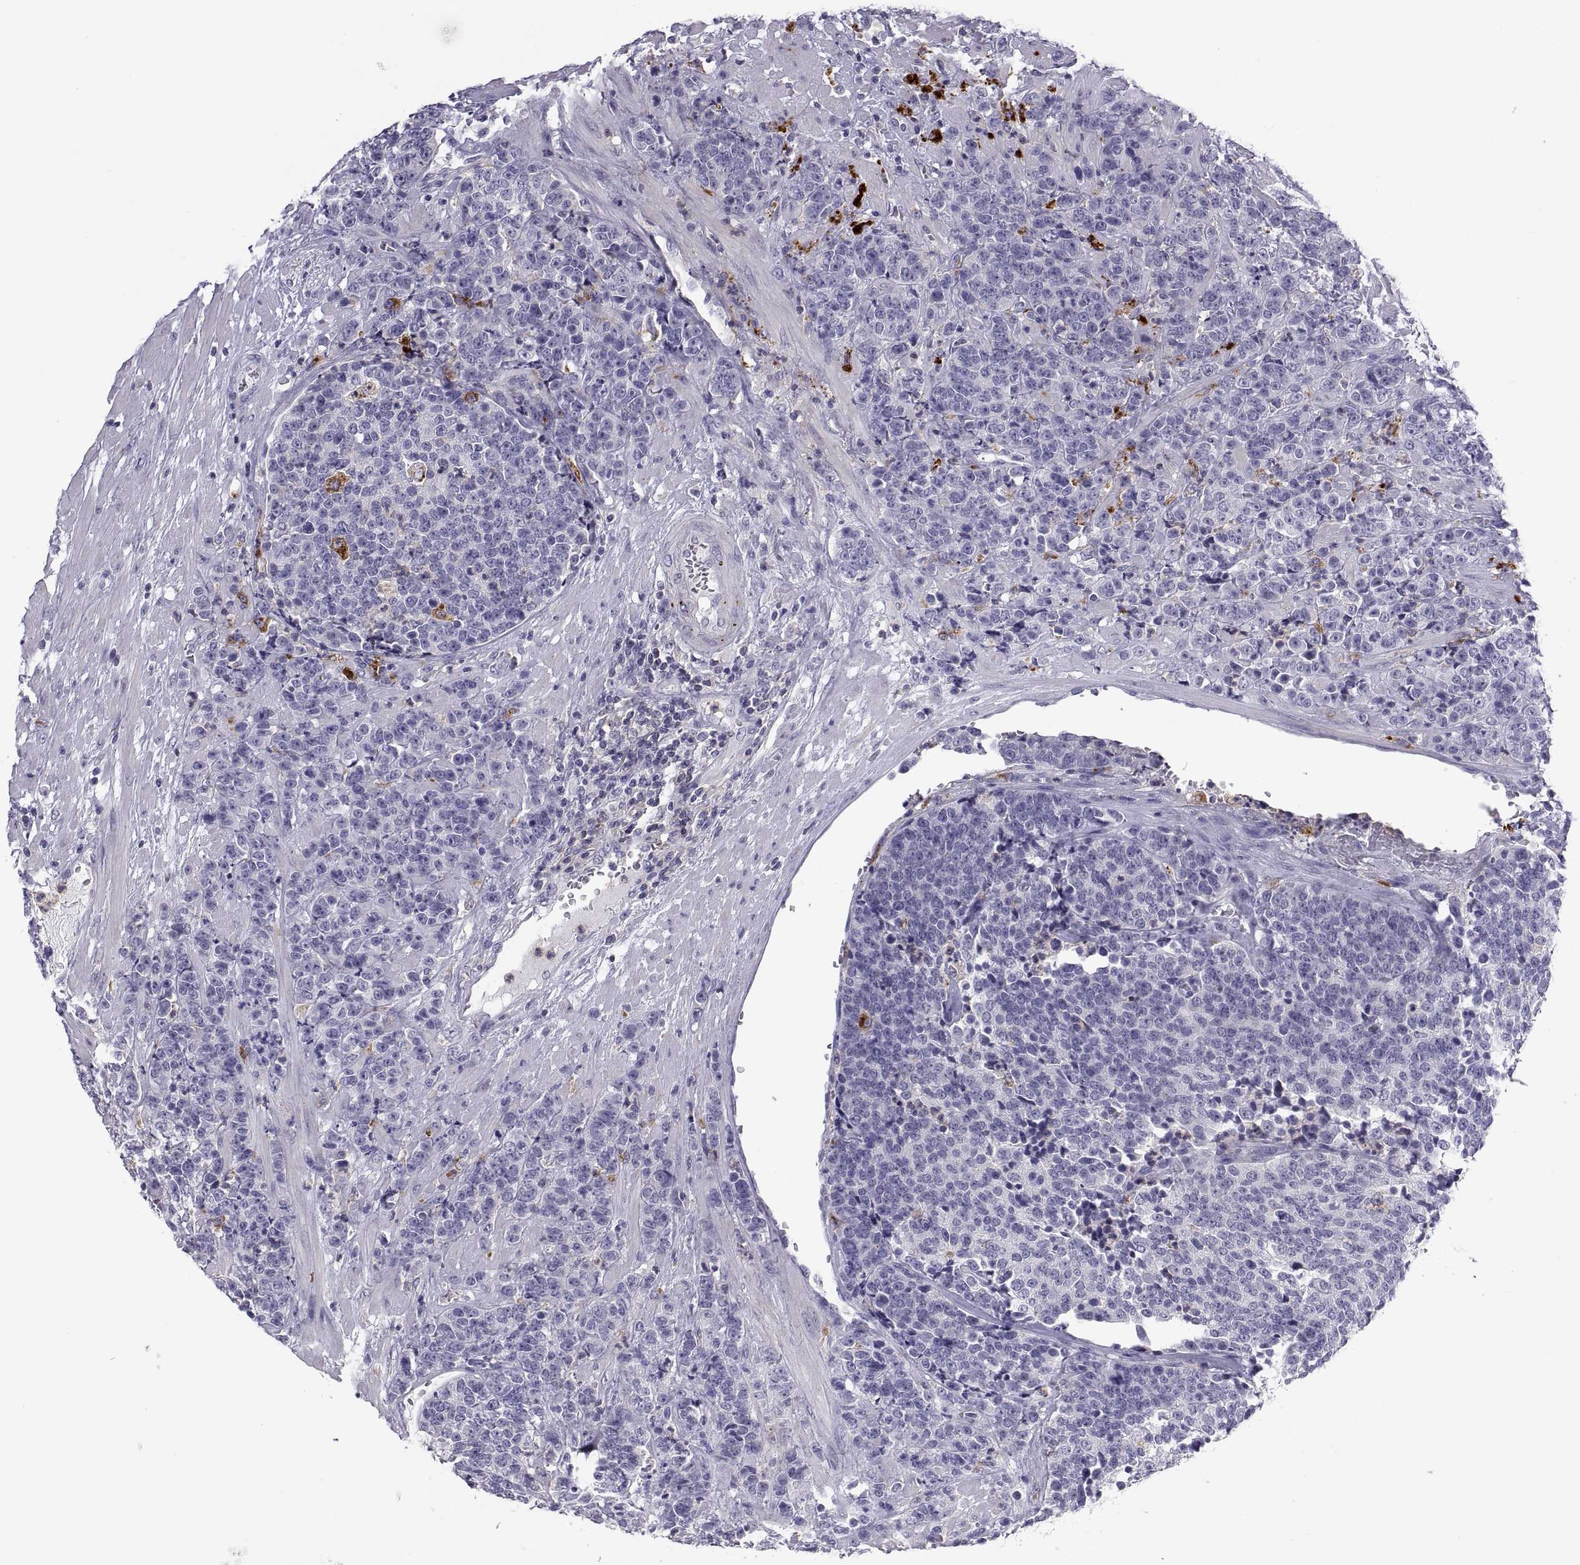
{"staining": {"intensity": "negative", "quantity": "none", "location": "none"}, "tissue": "prostate cancer", "cell_type": "Tumor cells", "image_type": "cancer", "snomed": [{"axis": "morphology", "description": "Adenocarcinoma, NOS"}, {"axis": "topography", "description": "Prostate"}], "caption": "This is a image of IHC staining of prostate cancer, which shows no positivity in tumor cells.", "gene": "RGS19", "patient": {"sex": "male", "age": 67}}